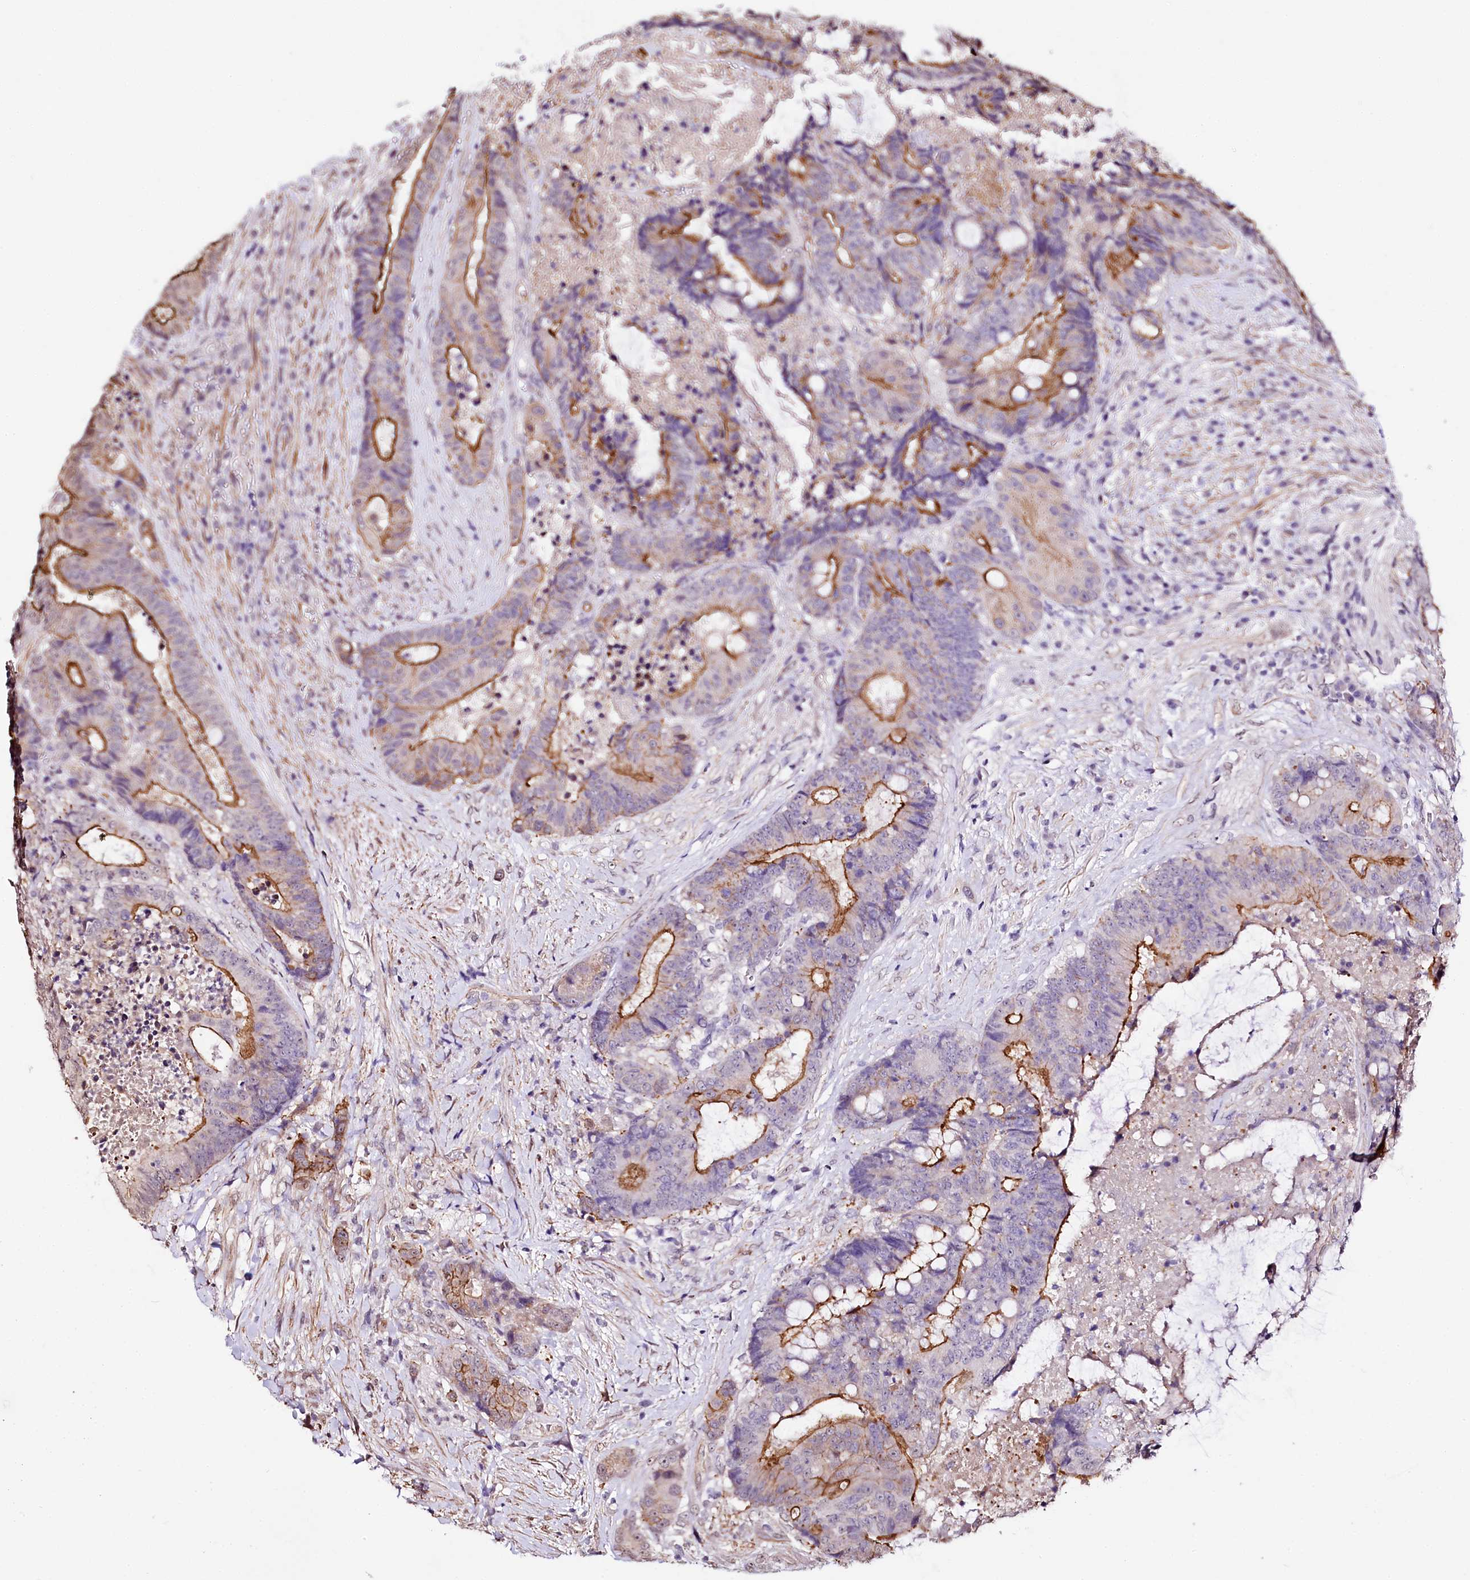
{"staining": {"intensity": "moderate", "quantity": "25%-75%", "location": "cytoplasmic/membranous"}, "tissue": "colorectal cancer", "cell_type": "Tumor cells", "image_type": "cancer", "snomed": [{"axis": "morphology", "description": "Adenocarcinoma, NOS"}, {"axis": "topography", "description": "Rectum"}], "caption": "Adenocarcinoma (colorectal) stained with a brown dye exhibits moderate cytoplasmic/membranous positive positivity in approximately 25%-75% of tumor cells.", "gene": "ST7", "patient": {"sex": "male", "age": 69}}